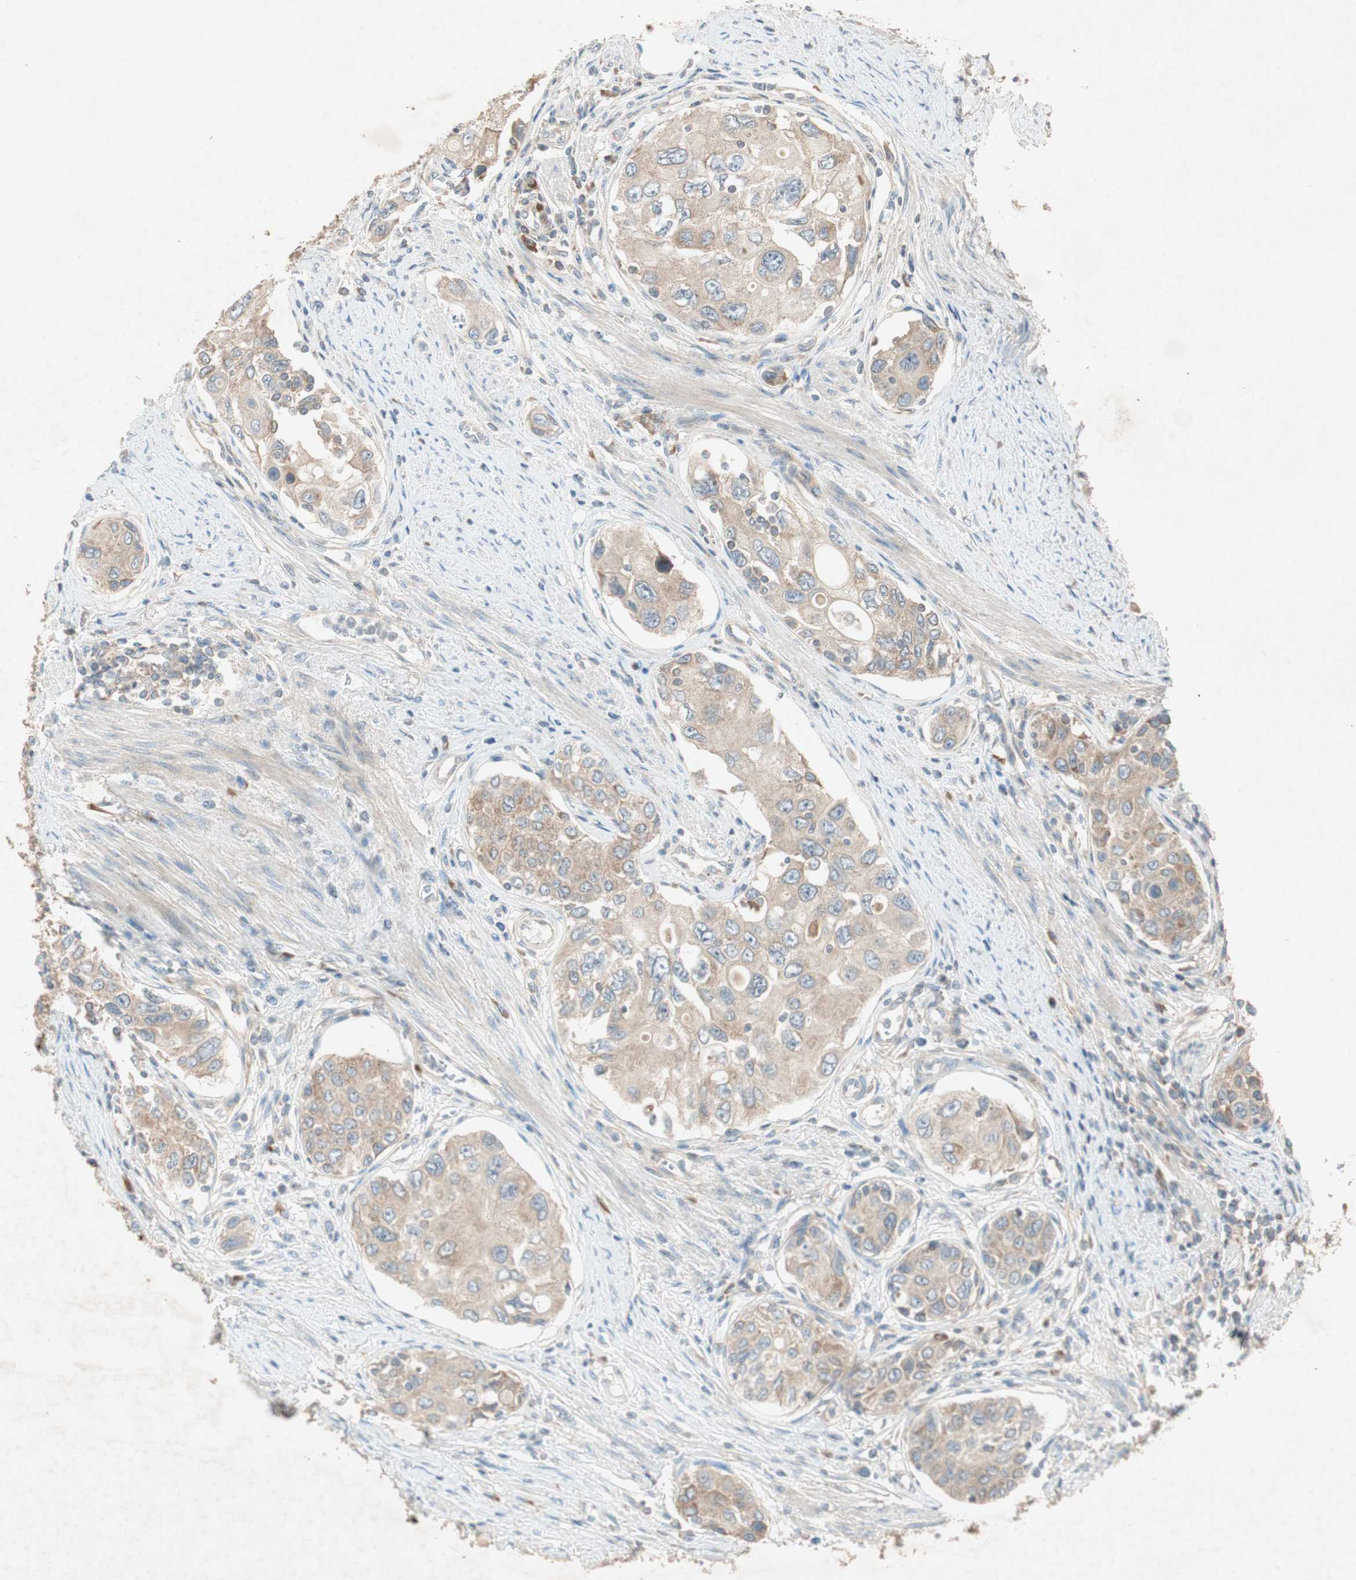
{"staining": {"intensity": "moderate", "quantity": ">75%", "location": "cytoplasmic/membranous"}, "tissue": "urothelial cancer", "cell_type": "Tumor cells", "image_type": "cancer", "snomed": [{"axis": "morphology", "description": "Urothelial carcinoma, High grade"}, {"axis": "topography", "description": "Urinary bladder"}], "caption": "The photomicrograph displays a brown stain indicating the presence of a protein in the cytoplasmic/membranous of tumor cells in urothelial cancer.", "gene": "RPL23", "patient": {"sex": "female", "age": 56}}